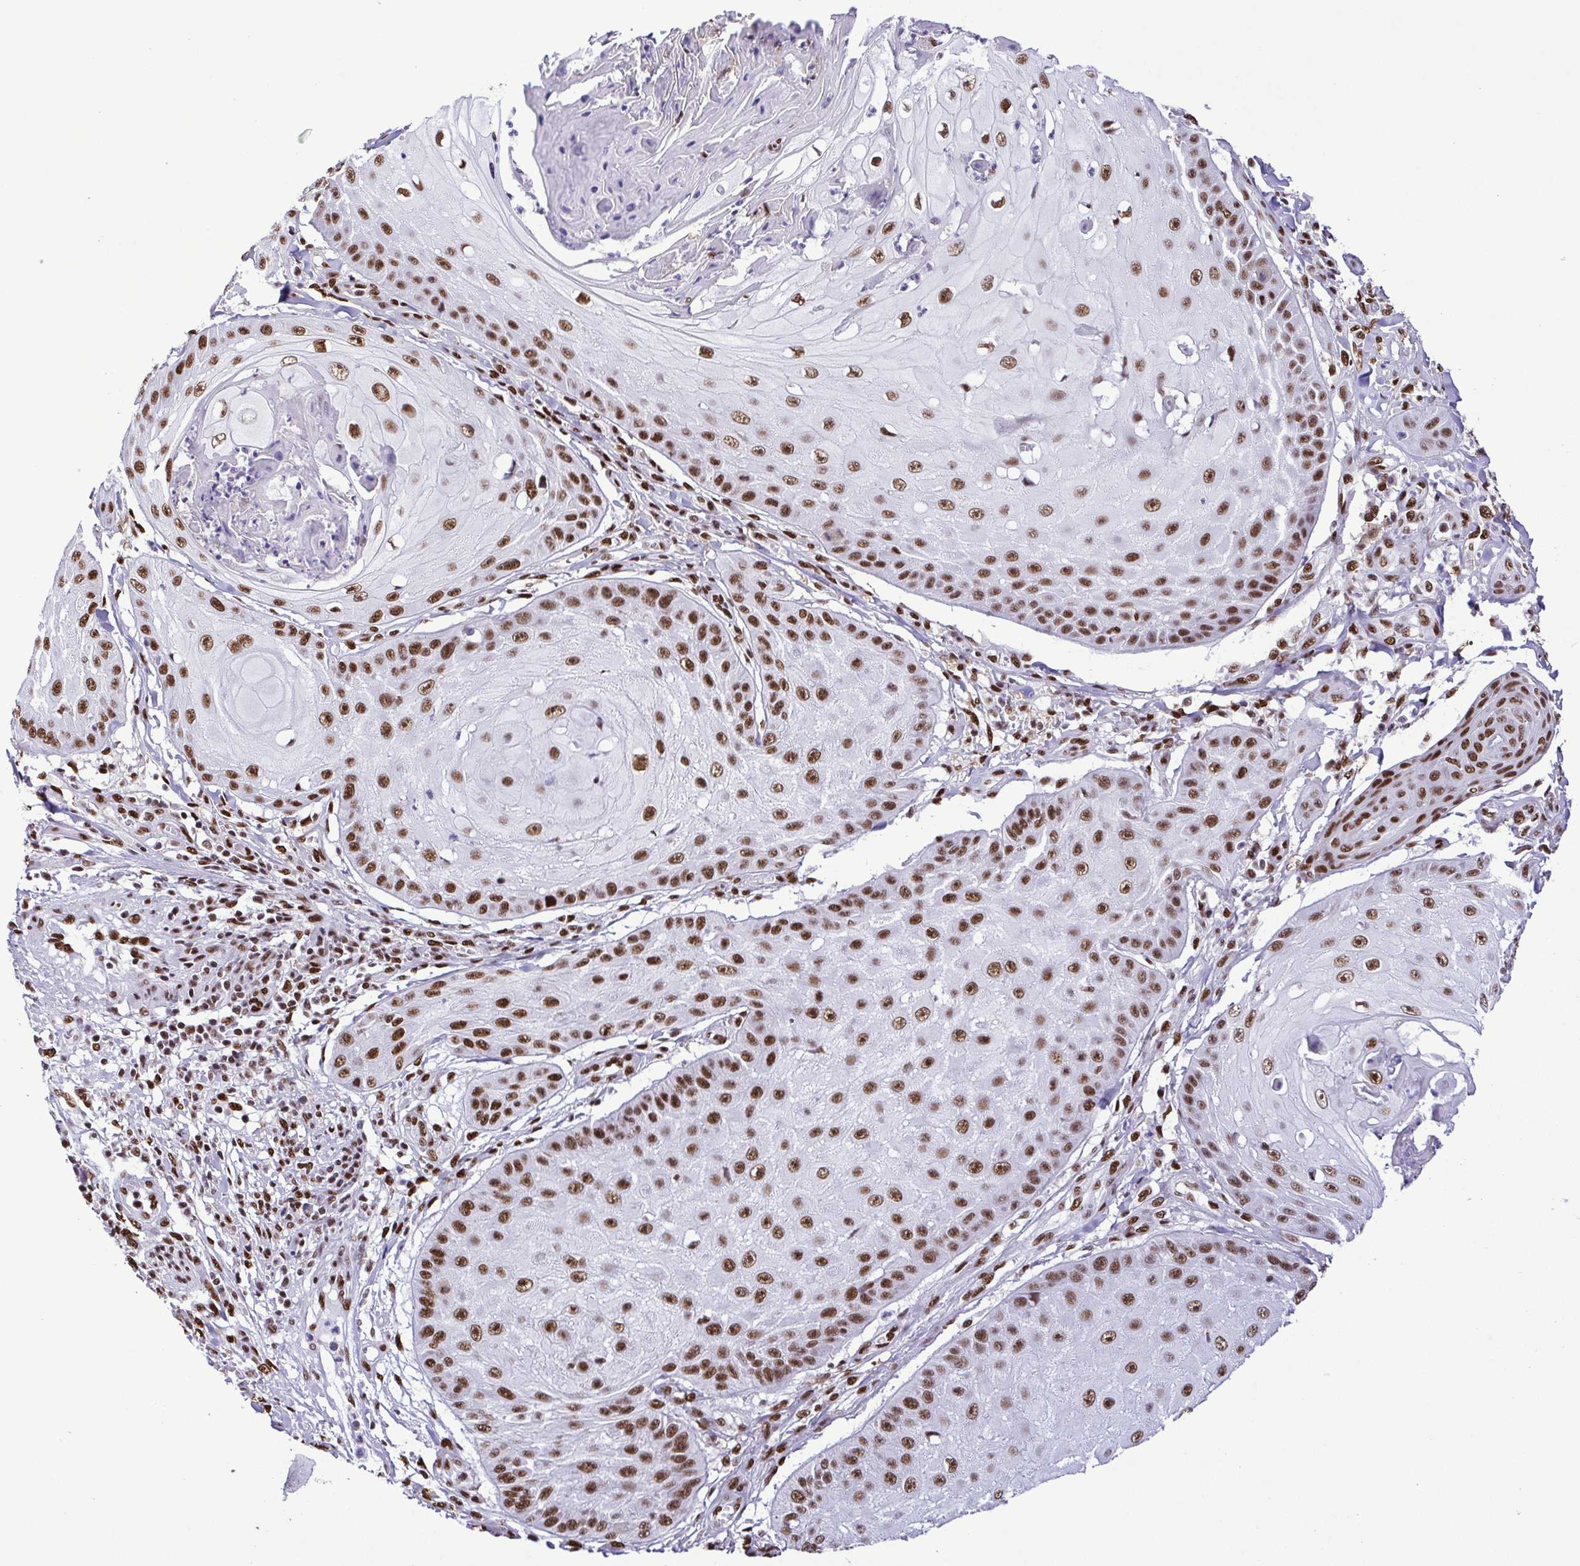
{"staining": {"intensity": "strong", "quantity": ">75%", "location": "nuclear"}, "tissue": "skin cancer", "cell_type": "Tumor cells", "image_type": "cancer", "snomed": [{"axis": "morphology", "description": "Squamous cell carcinoma, NOS"}, {"axis": "topography", "description": "Skin"}], "caption": "This is a histology image of immunohistochemistry staining of skin squamous cell carcinoma, which shows strong expression in the nuclear of tumor cells.", "gene": "TRIM28", "patient": {"sex": "male", "age": 70}}